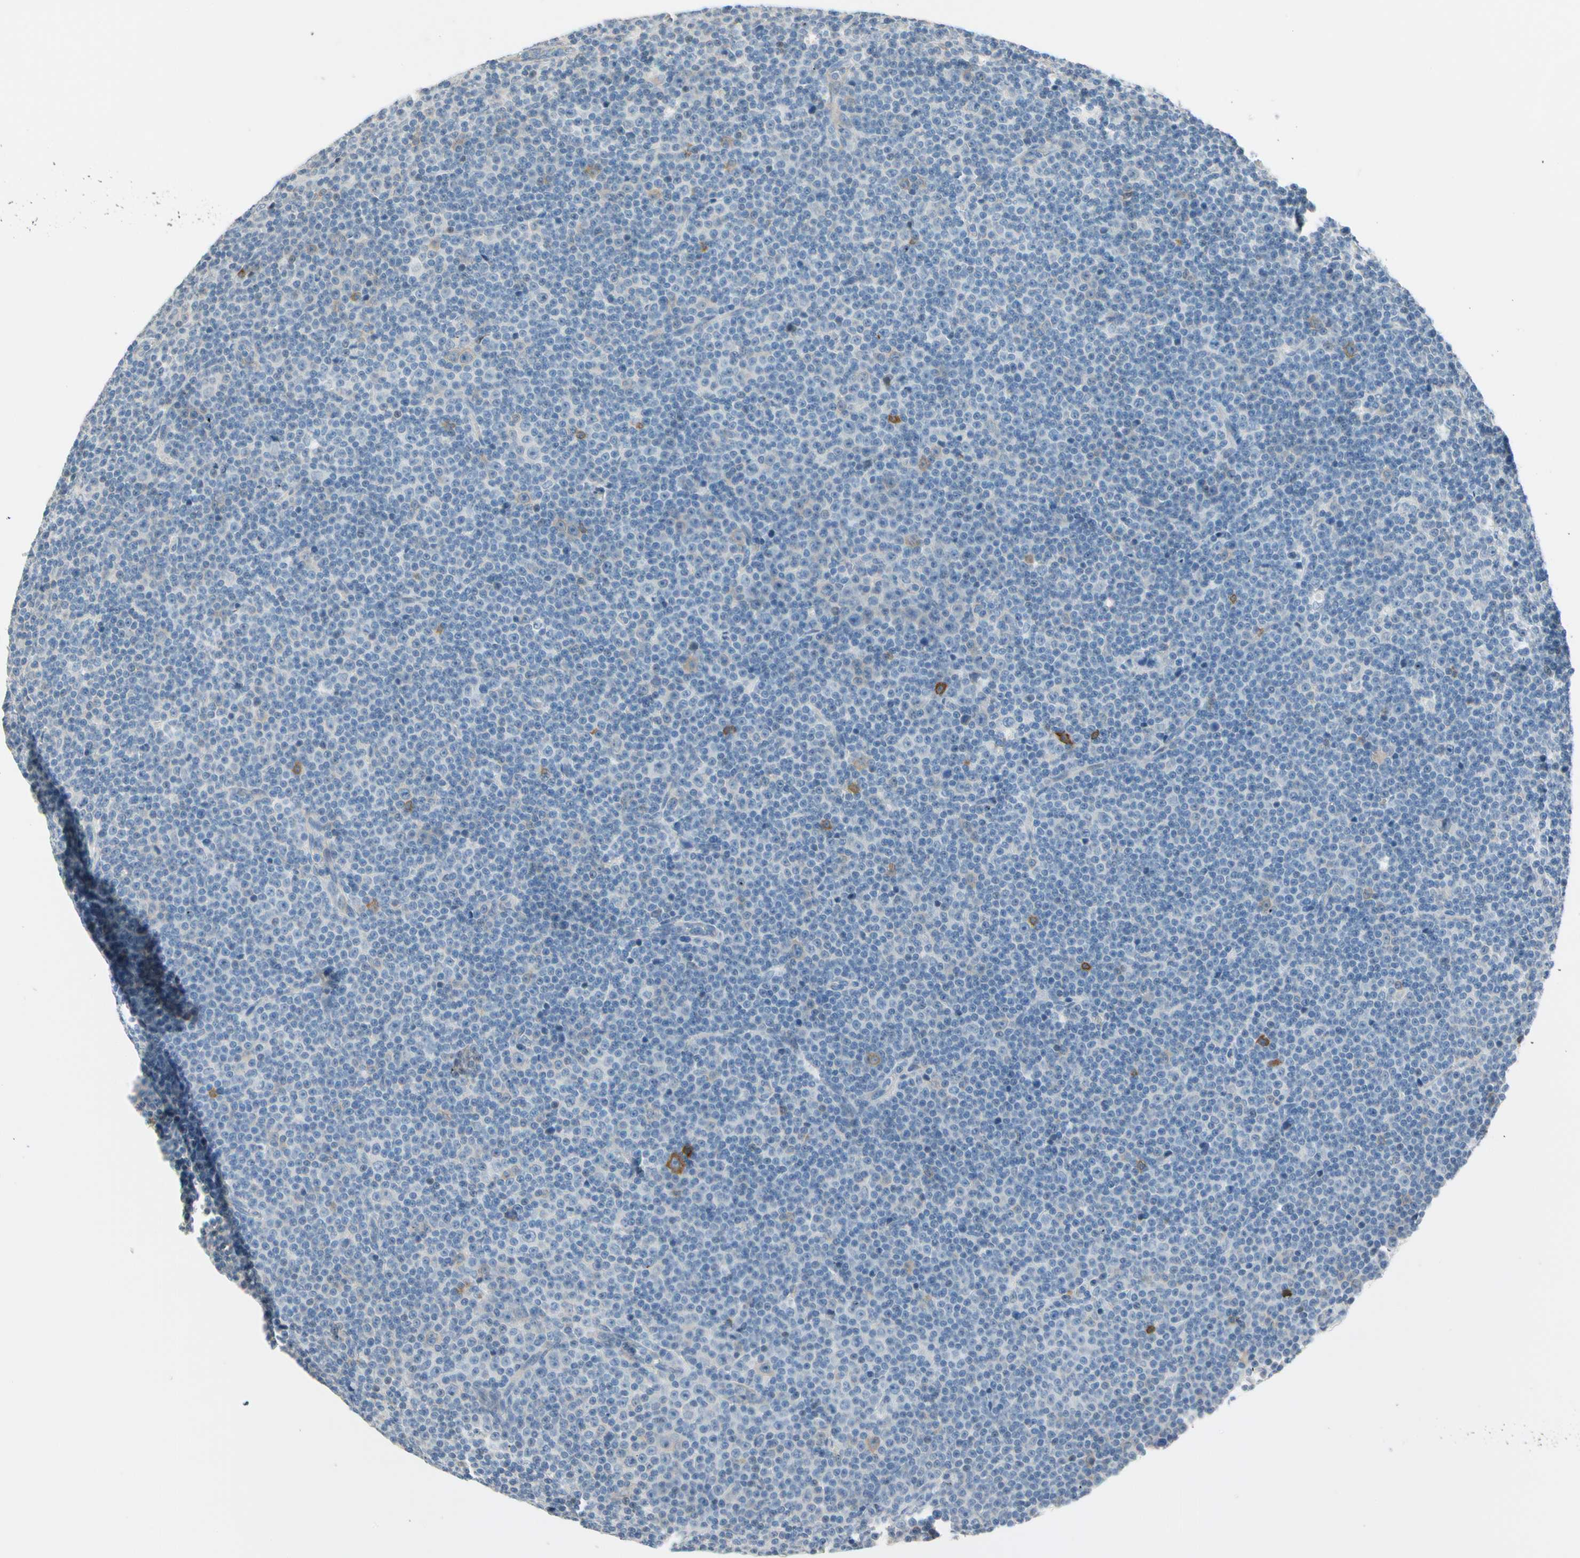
{"staining": {"intensity": "moderate", "quantity": "<25%", "location": "cytoplasmic/membranous"}, "tissue": "lymphoma", "cell_type": "Tumor cells", "image_type": "cancer", "snomed": [{"axis": "morphology", "description": "Malignant lymphoma, non-Hodgkin's type, Low grade"}, {"axis": "topography", "description": "Lymph node"}], "caption": "This image displays malignant lymphoma, non-Hodgkin's type (low-grade) stained with immunohistochemistry to label a protein in brown. The cytoplasmic/membranous of tumor cells show moderate positivity for the protein. Nuclei are counter-stained blue.", "gene": "STK40", "patient": {"sex": "female", "age": 67}}